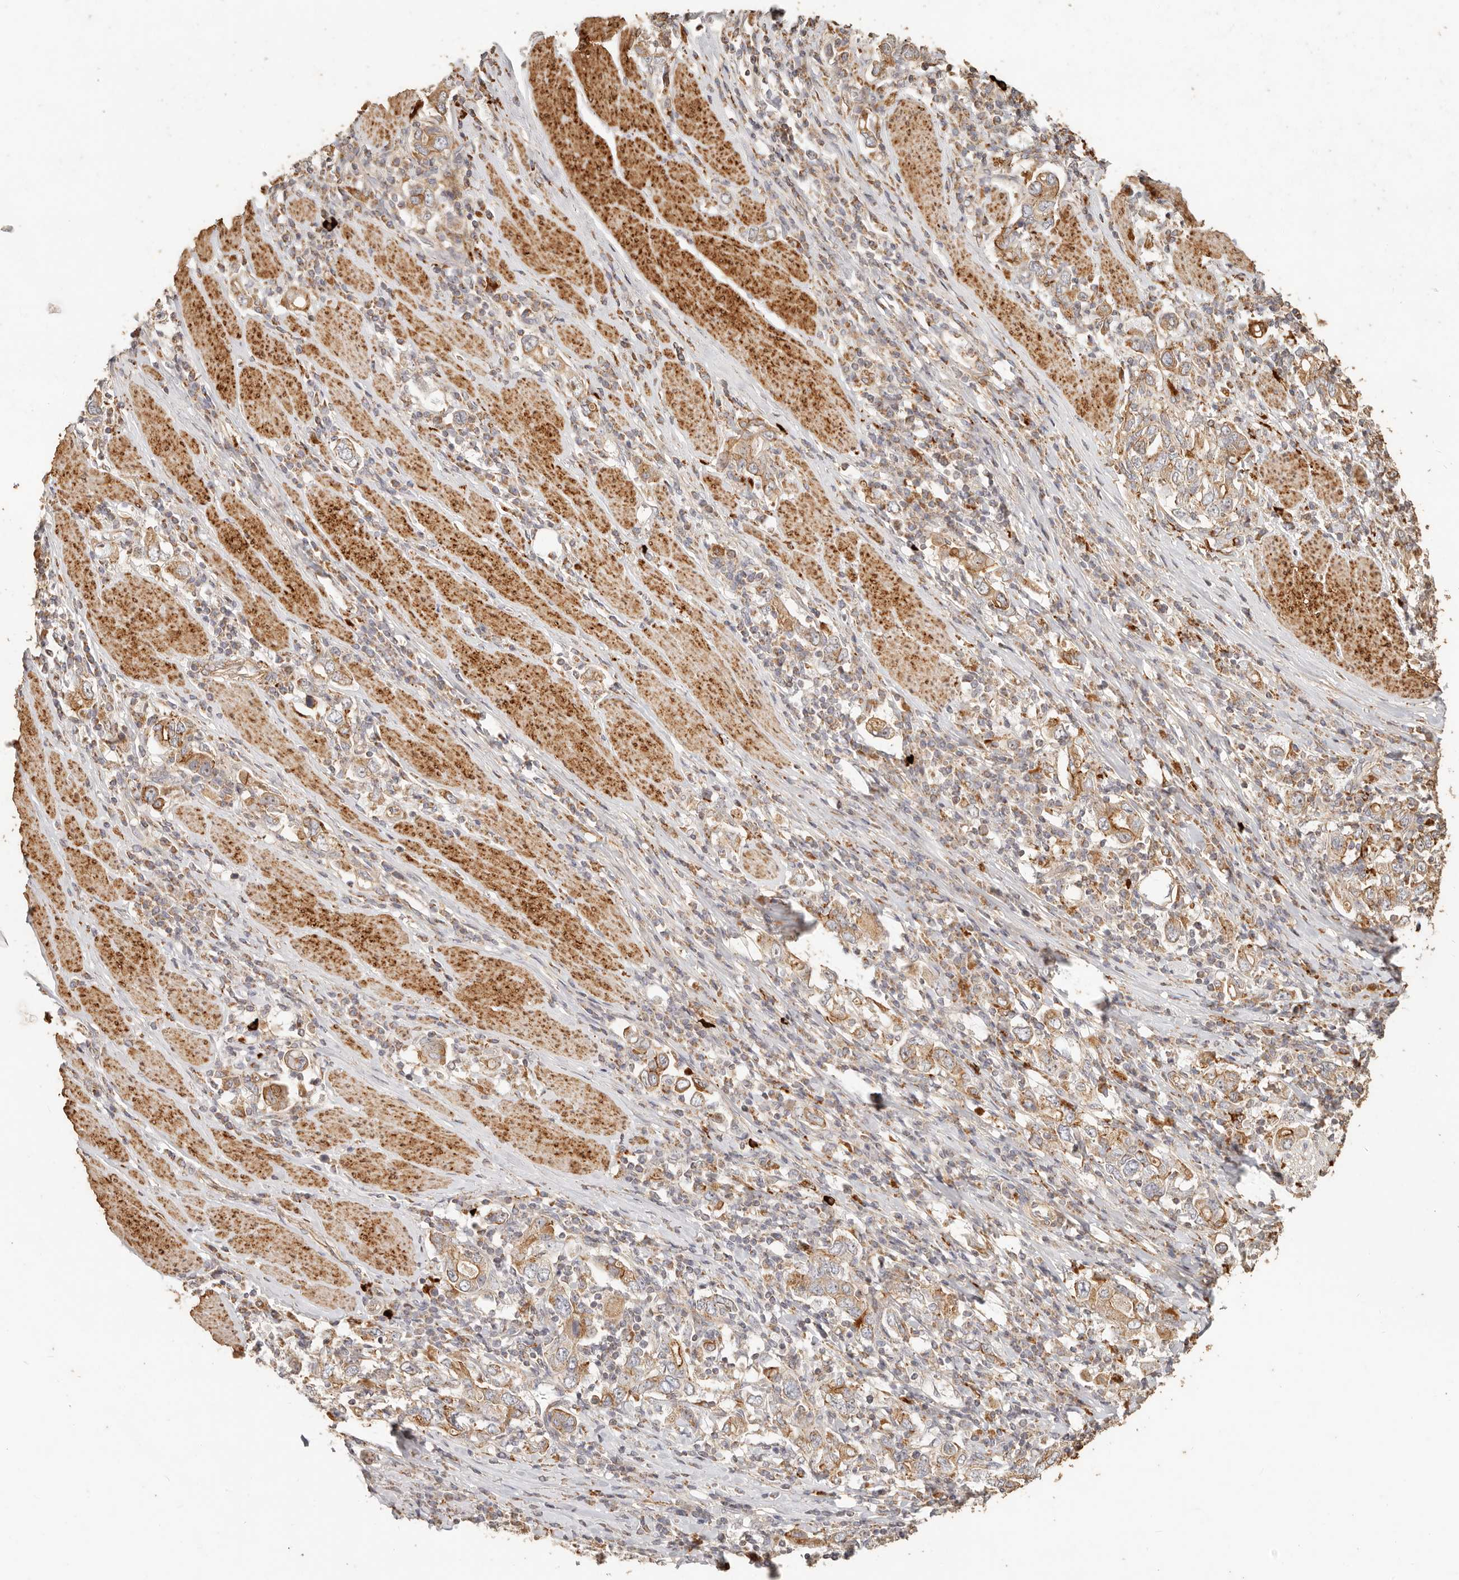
{"staining": {"intensity": "moderate", "quantity": ">75%", "location": "cytoplasmic/membranous"}, "tissue": "stomach cancer", "cell_type": "Tumor cells", "image_type": "cancer", "snomed": [{"axis": "morphology", "description": "Adenocarcinoma, NOS"}, {"axis": "topography", "description": "Stomach, upper"}], "caption": "Immunohistochemical staining of stomach cancer exhibits moderate cytoplasmic/membranous protein staining in about >75% of tumor cells. Immunohistochemistry (ihc) stains the protein of interest in brown and the nuclei are stained blue.", "gene": "PTPN22", "patient": {"sex": "male", "age": 62}}